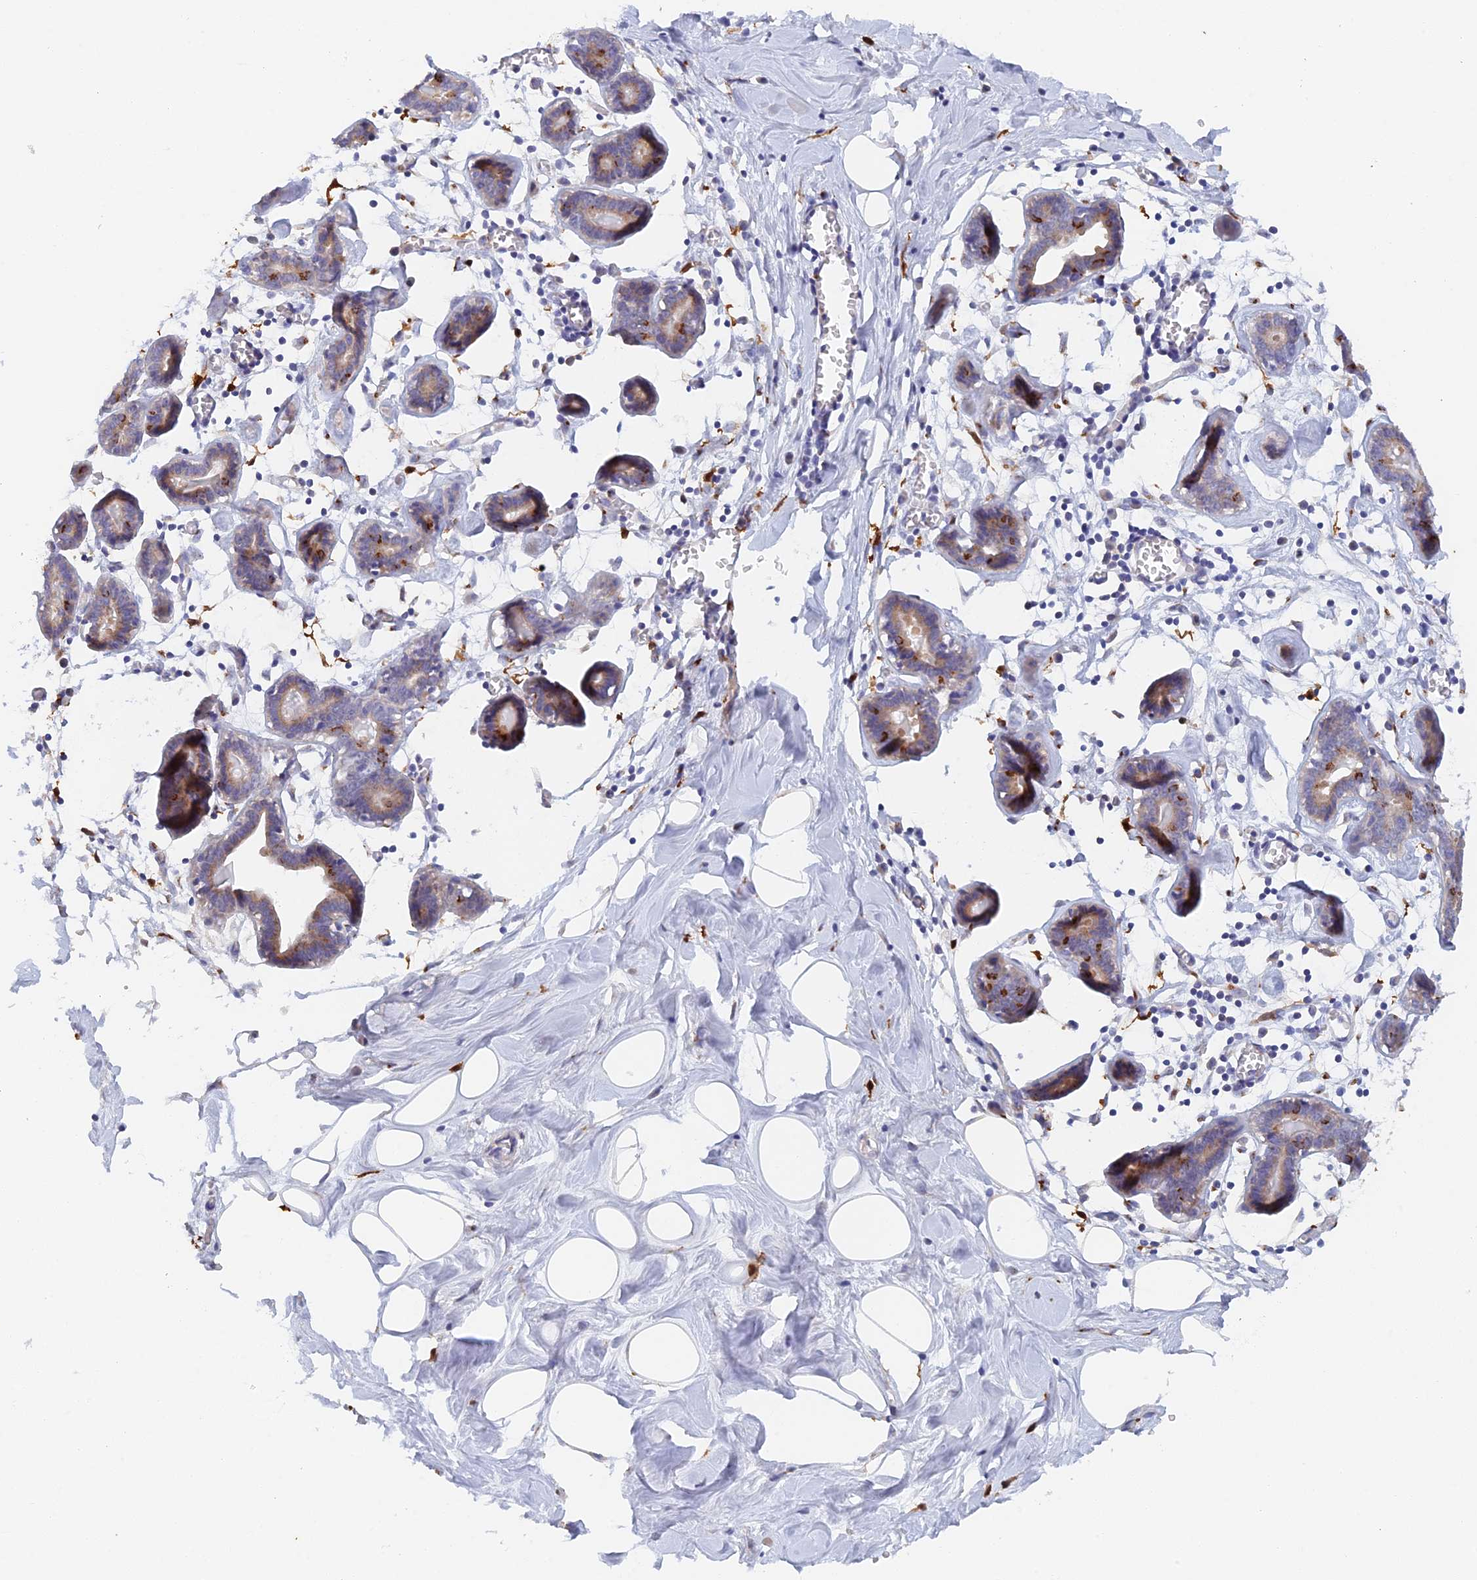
{"staining": {"intensity": "negative", "quantity": "none", "location": "none"}, "tissue": "breast", "cell_type": "Adipocytes", "image_type": "normal", "snomed": [{"axis": "morphology", "description": "Normal tissue, NOS"}, {"axis": "topography", "description": "Breast"}], "caption": "This histopathology image is of unremarkable breast stained with IHC to label a protein in brown with the nuclei are counter-stained blue. There is no staining in adipocytes.", "gene": "SLC24A3", "patient": {"sex": "female", "age": 27}}